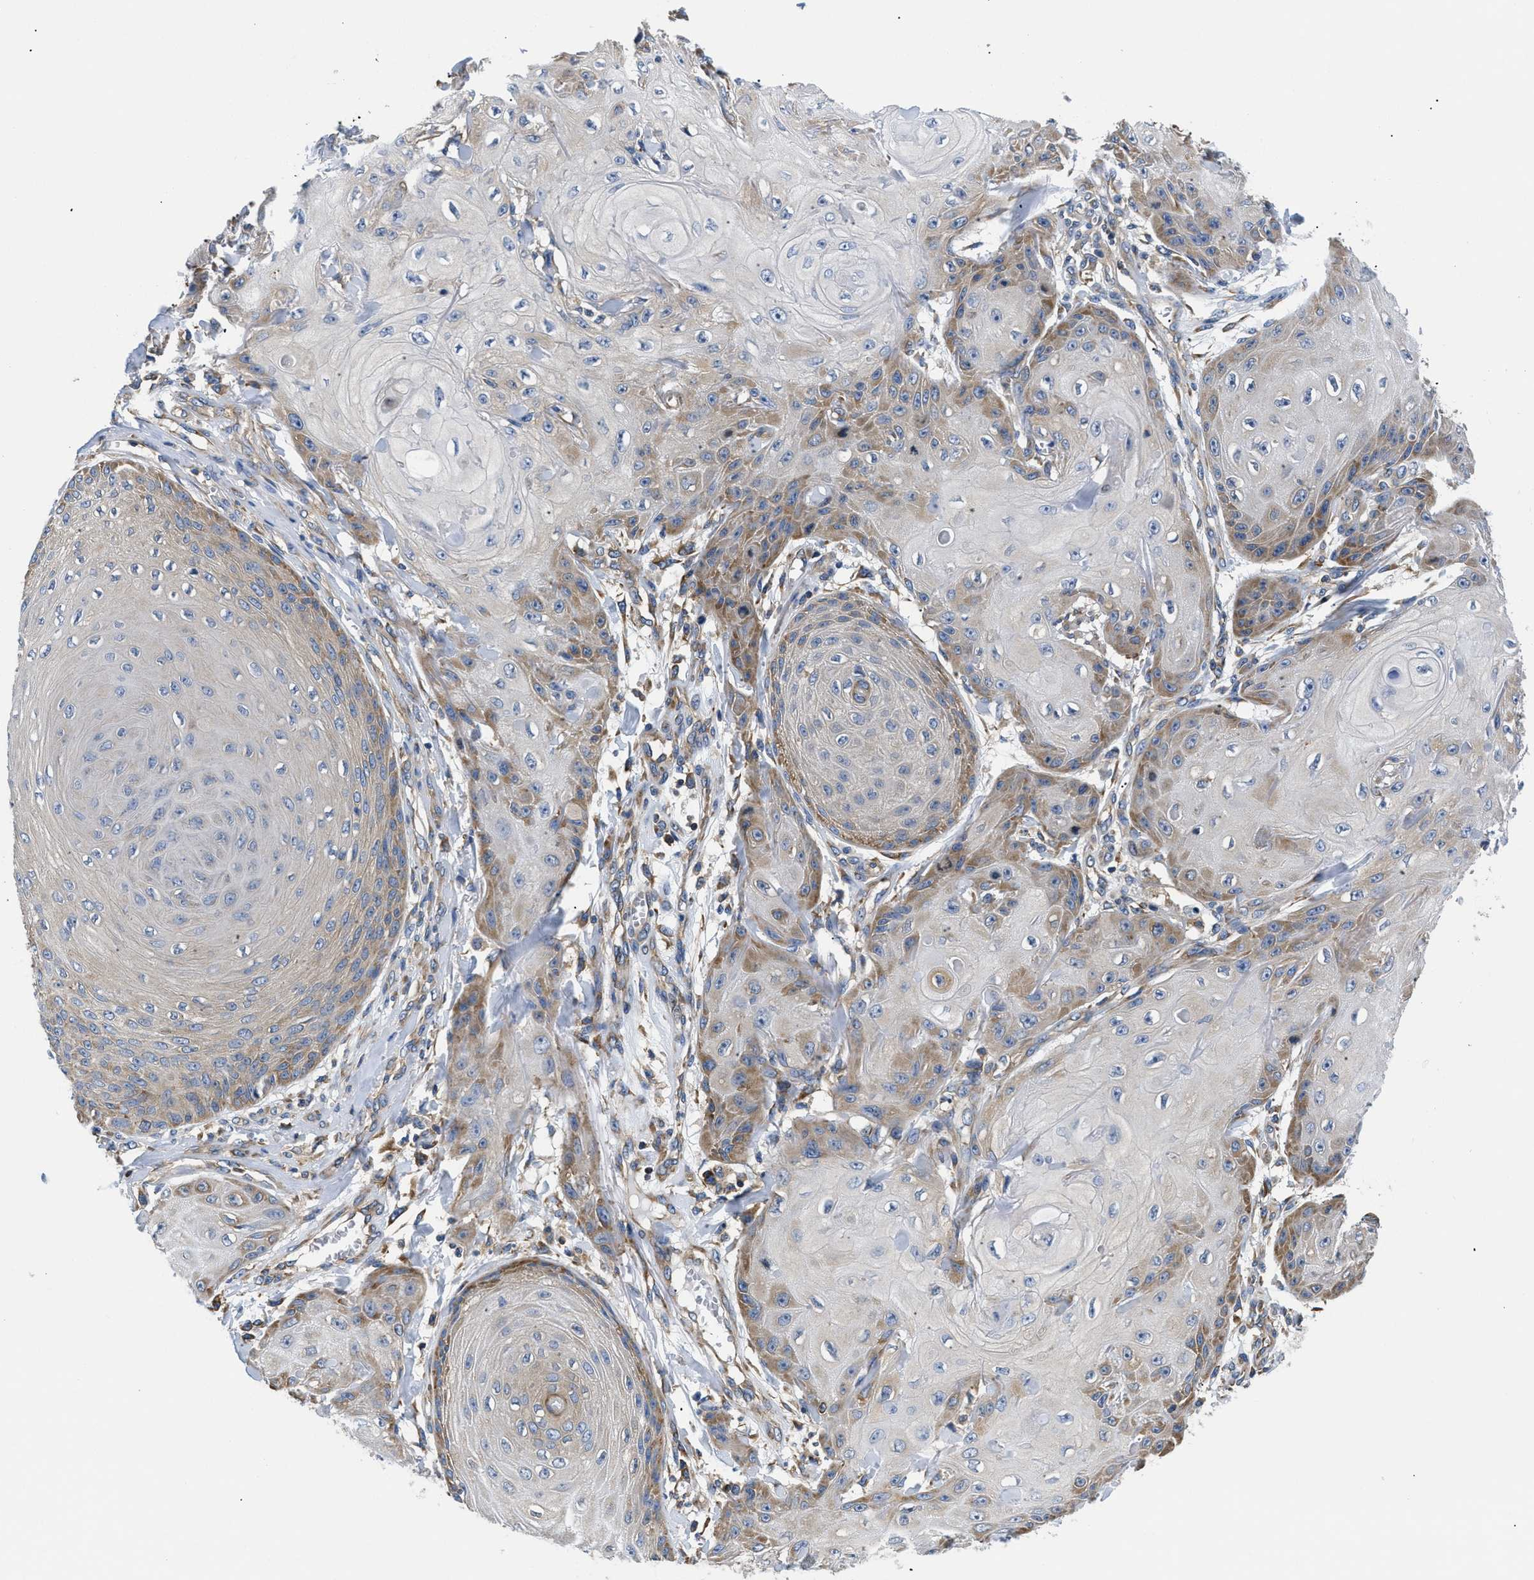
{"staining": {"intensity": "weak", "quantity": "25%-75%", "location": "cytoplasmic/membranous"}, "tissue": "skin cancer", "cell_type": "Tumor cells", "image_type": "cancer", "snomed": [{"axis": "morphology", "description": "Squamous cell carcinoma, NOS"}, {"axis": "topography", "description": "Skin"}], "caption": "Immunohistochemistry (DAB (3,3'-diaminobenzidine)) staining of skin cancer (squamous cell carcinoma) shows weak cytoplasmic/membranous protein expression in about 25%-75% of tumor cells. (brown staining indicates protein expression, while blue staining denotes nuclei).", "gene": "ABCF1", "patient": {"sex": "male", "age": 74}}